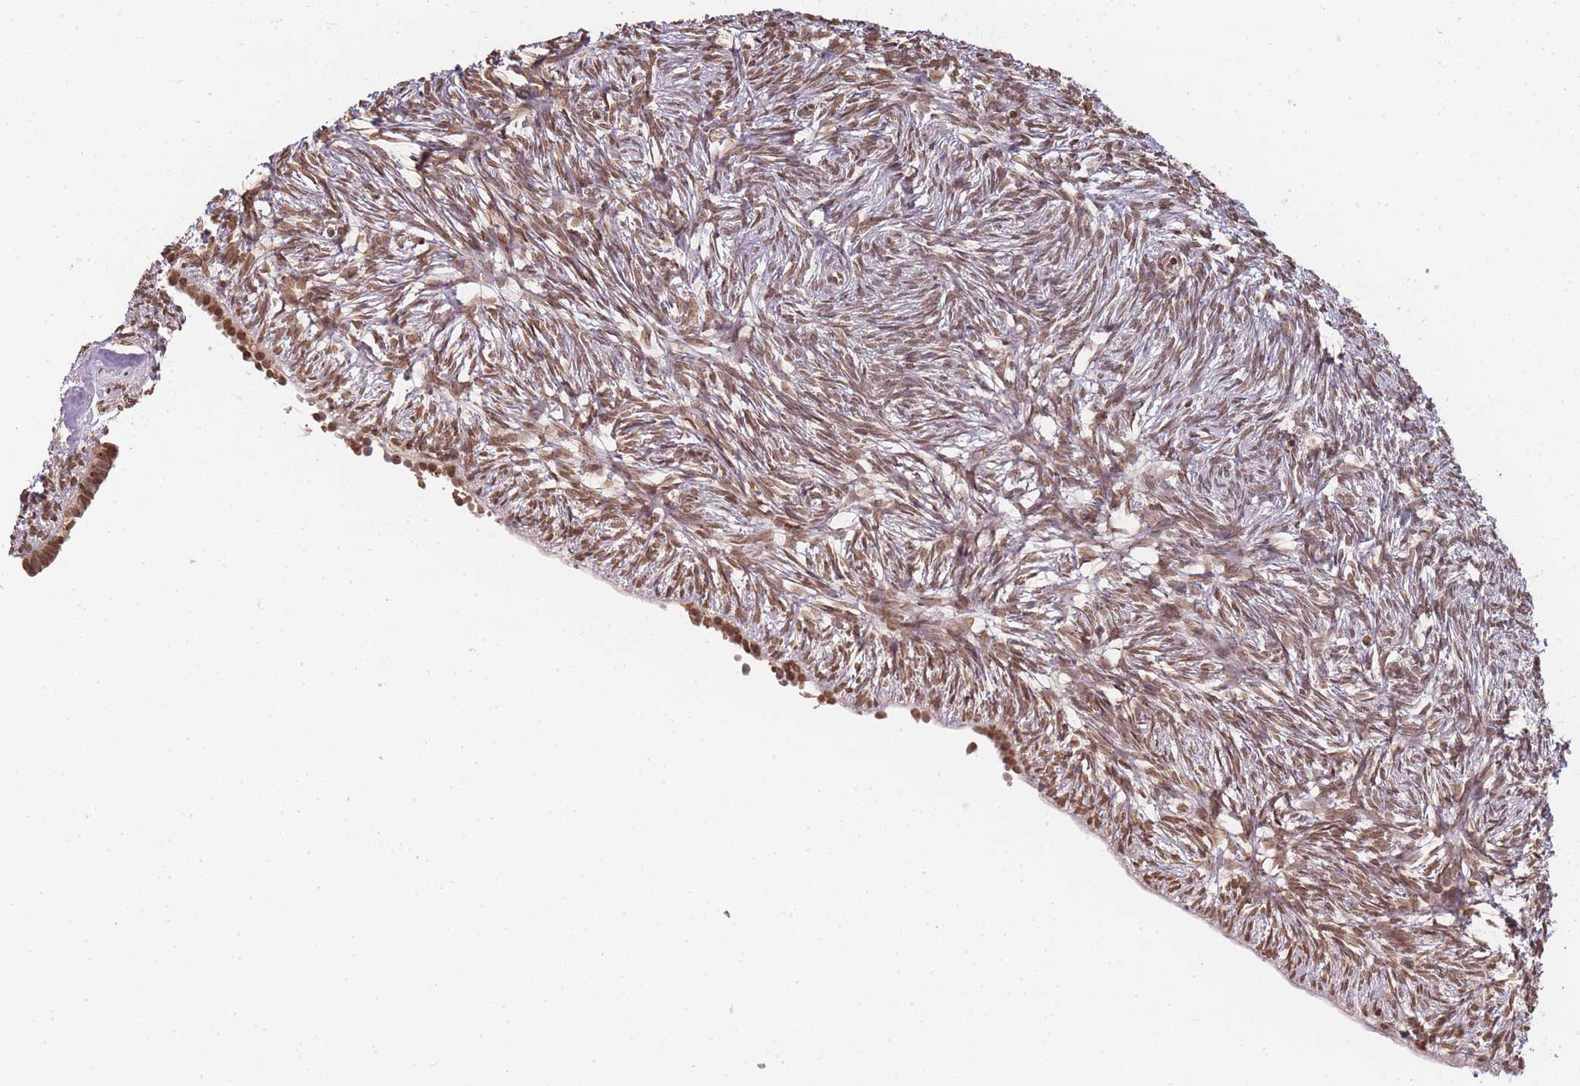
{"staining": {"intensity": "moderate", "quantity": ">75%", "location": "nuclear"}, "tissue": "ovary", "cell_type": "Follicle cells", "image_type": "normal", "snomed": [{"axis": "morphology", "description": "Normal tissue, NOS"}, {"axis": "topography", "description": "Ovary"}], "caption": "Immunohistochemical staining of unremarkable human ovary displays medium levels of moderate nuclear staining in about >75% of follicle cells.", "gene": "WWTR1", "patient": {"sex": "female", "age": 51}}